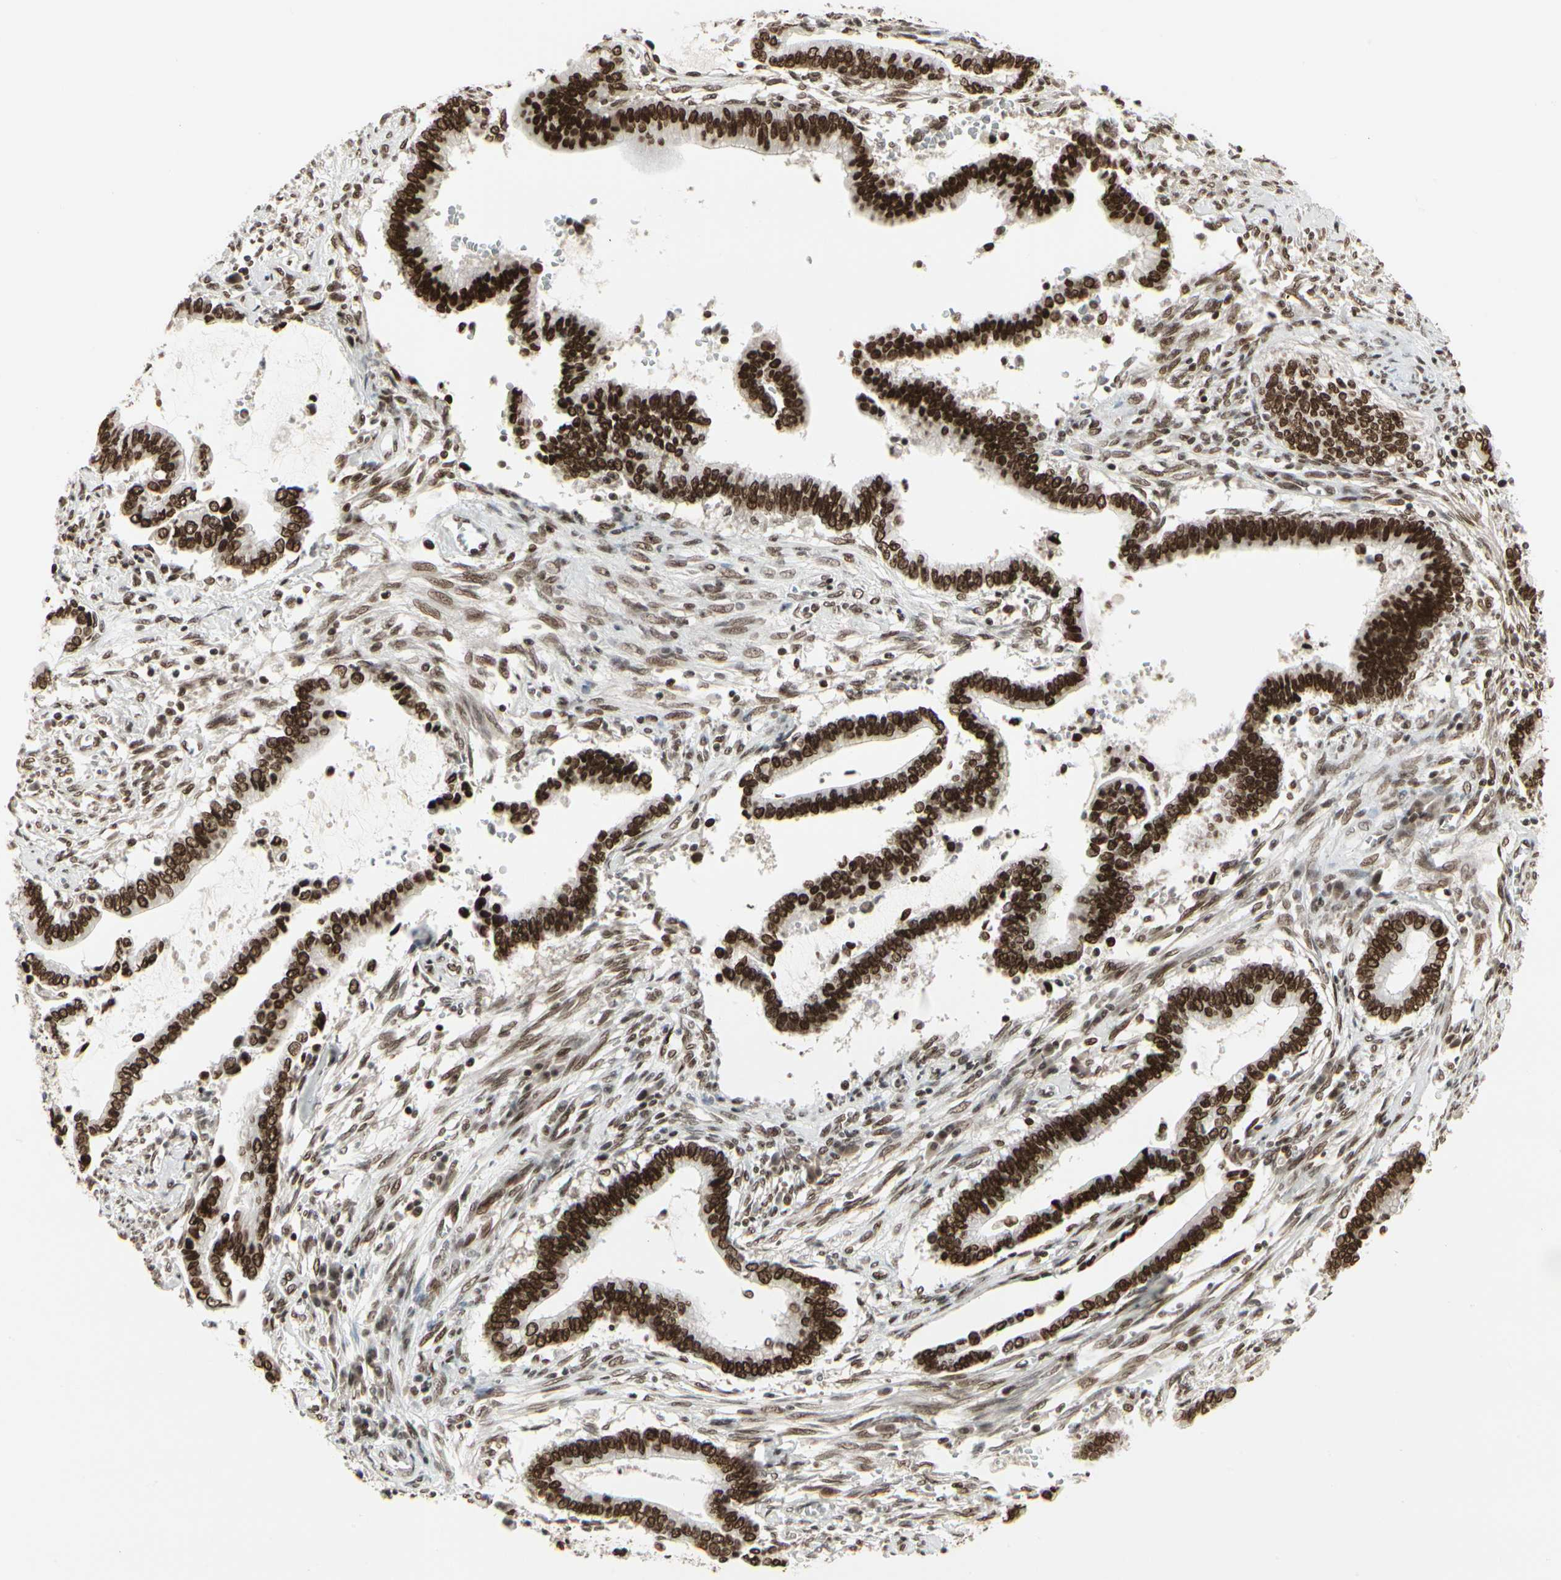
{"staining": {"intensity": "strong", "quantity": ">75%", "location": "nuclear"}, "tissue": "cervical cancer", "cell_type": "Tumor cells", "image_type": "cancer", "snomed": [{"axis": "morphology", "description": "Adenocarcinoma, NOS"}, {"axis": "topography", "description": "Cervix"}], "caption": "Immunohistochemistry staining of cervical adenocarcinoma, which displays high levels of strong nuclear positivity in approximately >75% of tumor cells indicating strong nuclear protein staining. The staining was performed using DAB (3,3'-diaminobenzidine) (brown) for protein detection and nuclei were counterstained in hematoxylin (blue).", "gene": "HMG20A", "patient": {"sex": "female", "age": 44}}